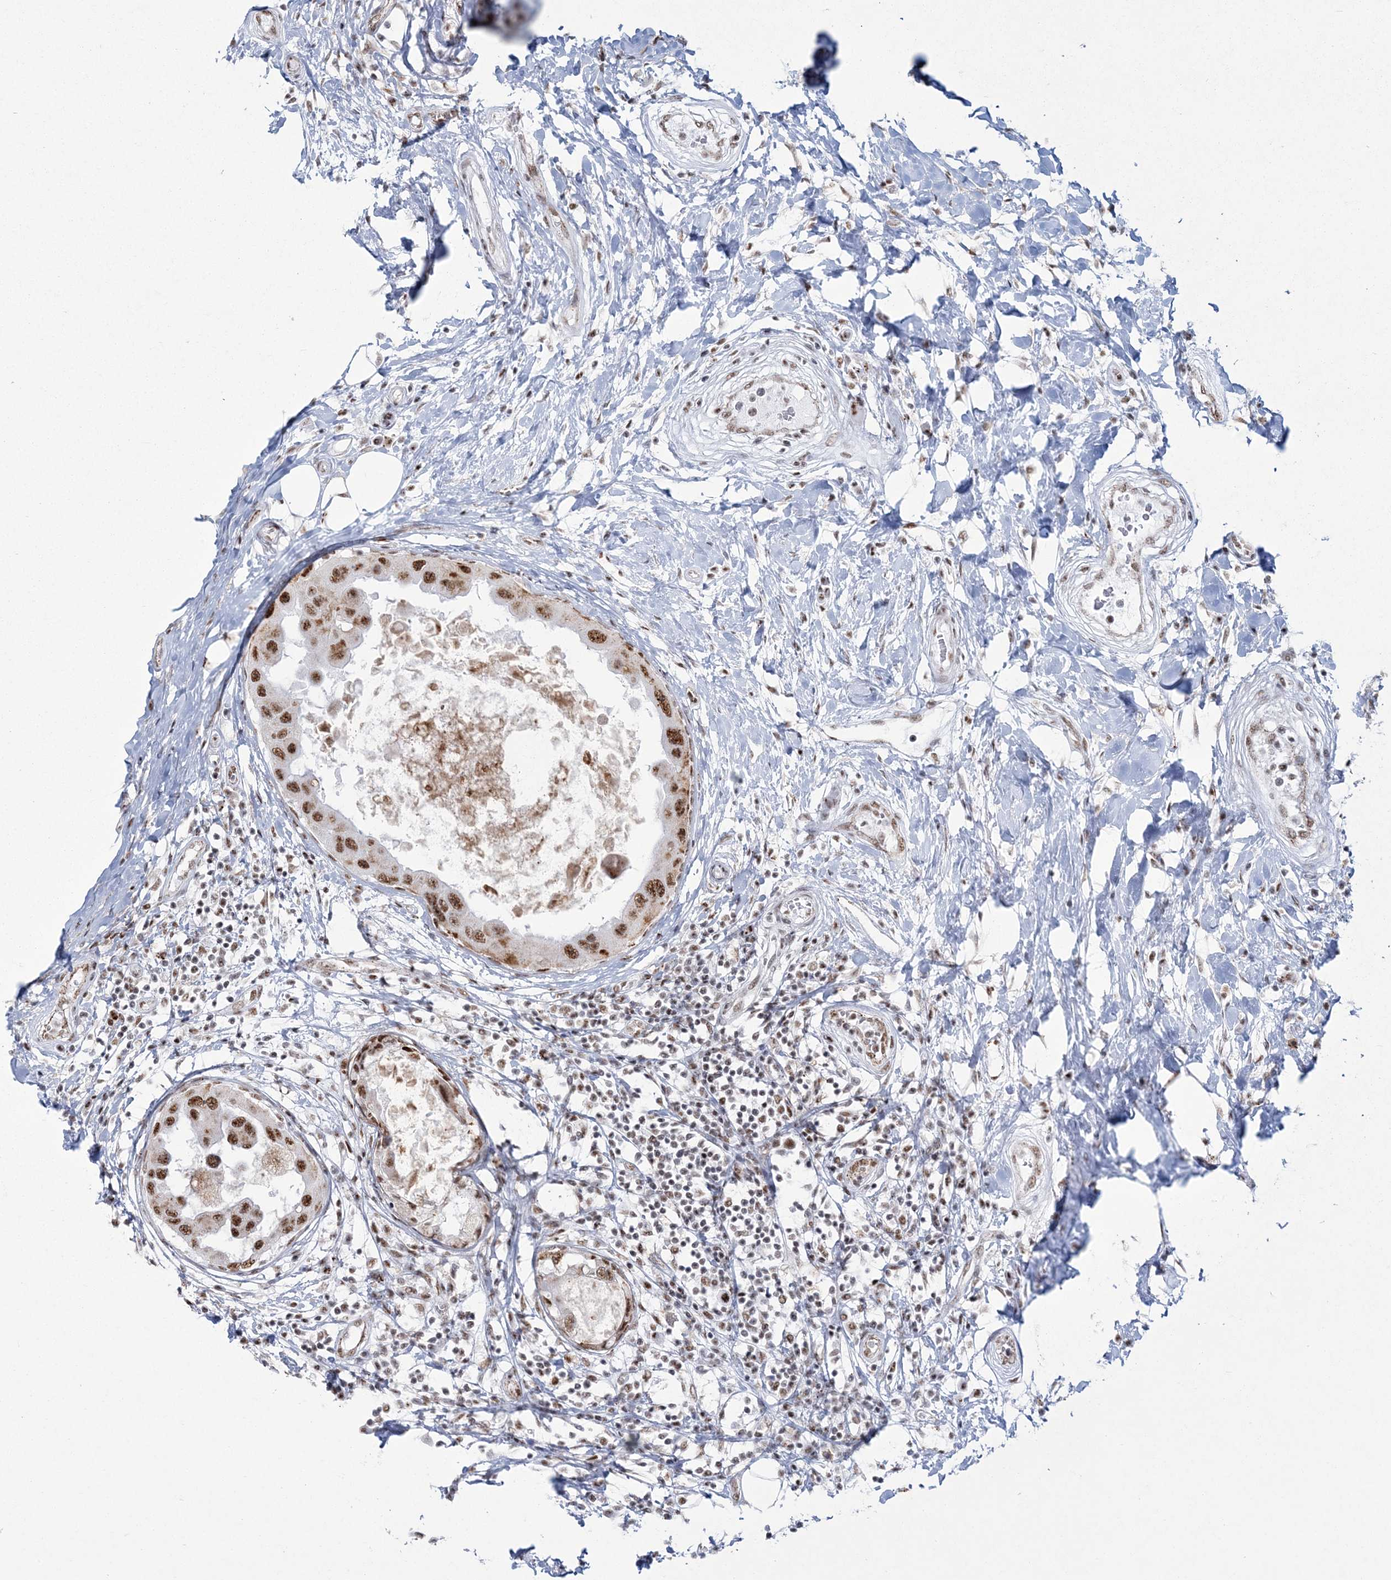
{"staining": {"intensity": "moderate", "quantity": ">75%", "location": "nuclear"}, "tissue": "breast cancer", "cell_type": "Tumor cells", "image_type": "cancer", "snomed": [{"axis": "morphology", "description": "Duct carcinoma"}, {"axis": "topography", "description": "Breast"}], "caption": "An image of human breast invasive ductal carcinoma stained for a protein shows moderate nuclear brown staining in tumor cells. (Brightfield microscopy of DAB IHC at high magnification).", "gene": "RBM17", "patient": {"sex": "female", "age": 27}}